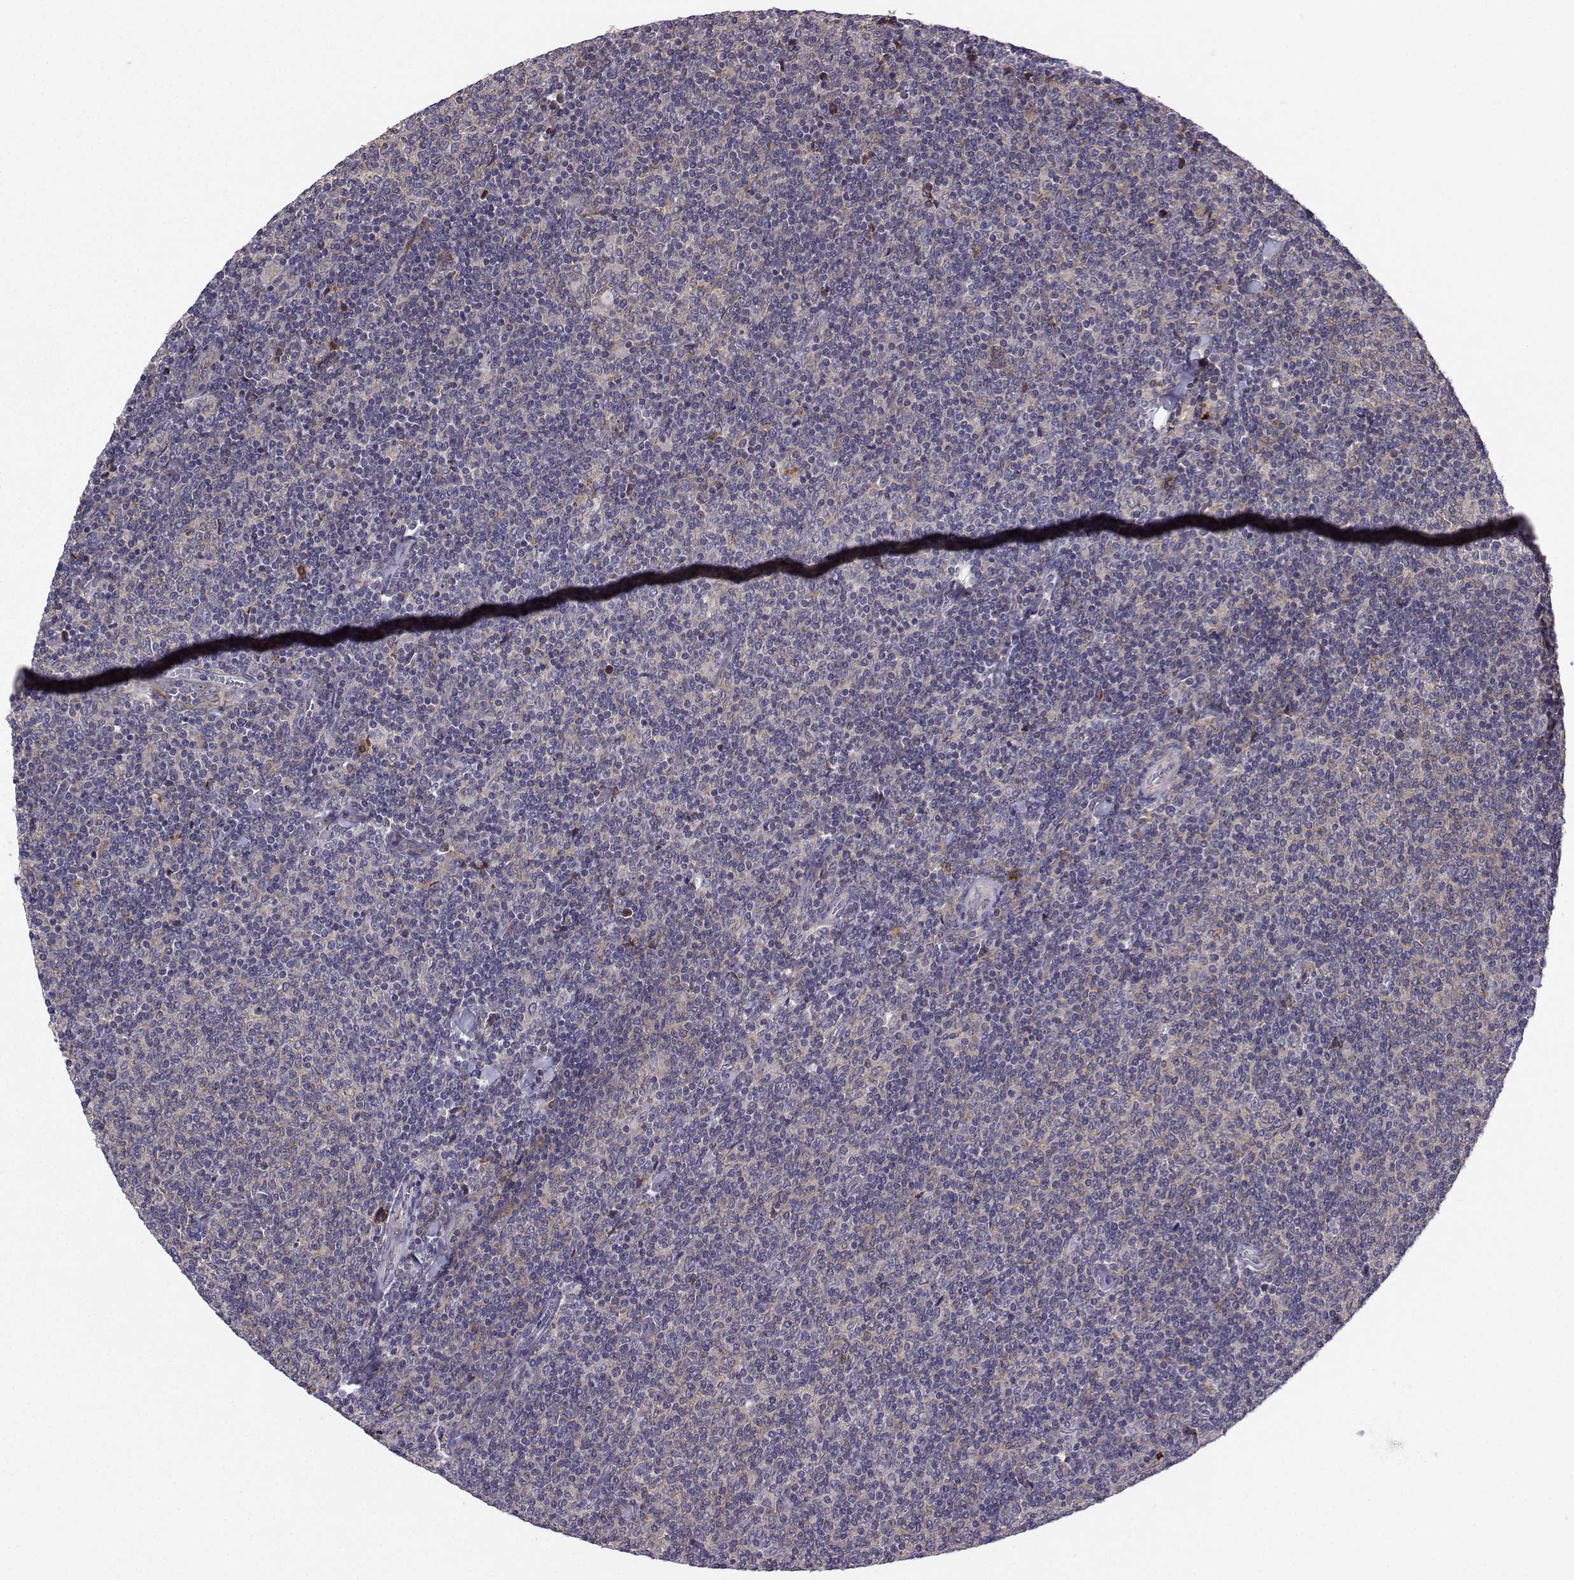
{"staining": {"intensity": "negative", "quantity": "none", "location": "none"}, "tissue": "lymphoma", "cell_type": "Tumor cells", "image_type": "cancer", "snomed": [{"axis": "morphology", "description": "Malignant lymphoma, non-Hodgkin's type, Low grade"}, {"axis": "topography", "description": "Lymph node"}], "caption": "Protein analysis of low-grade malignant lymphoma, non-Hodgkin's type demonstrates no significant positivity in tumor cells. (Brightfield microscopy of DAB (3,3'-diaminobenzidine) immunohistochemistry at high magnification).", "gene": "STXBP5", "patient": {"sex": "male", "age": 52}}